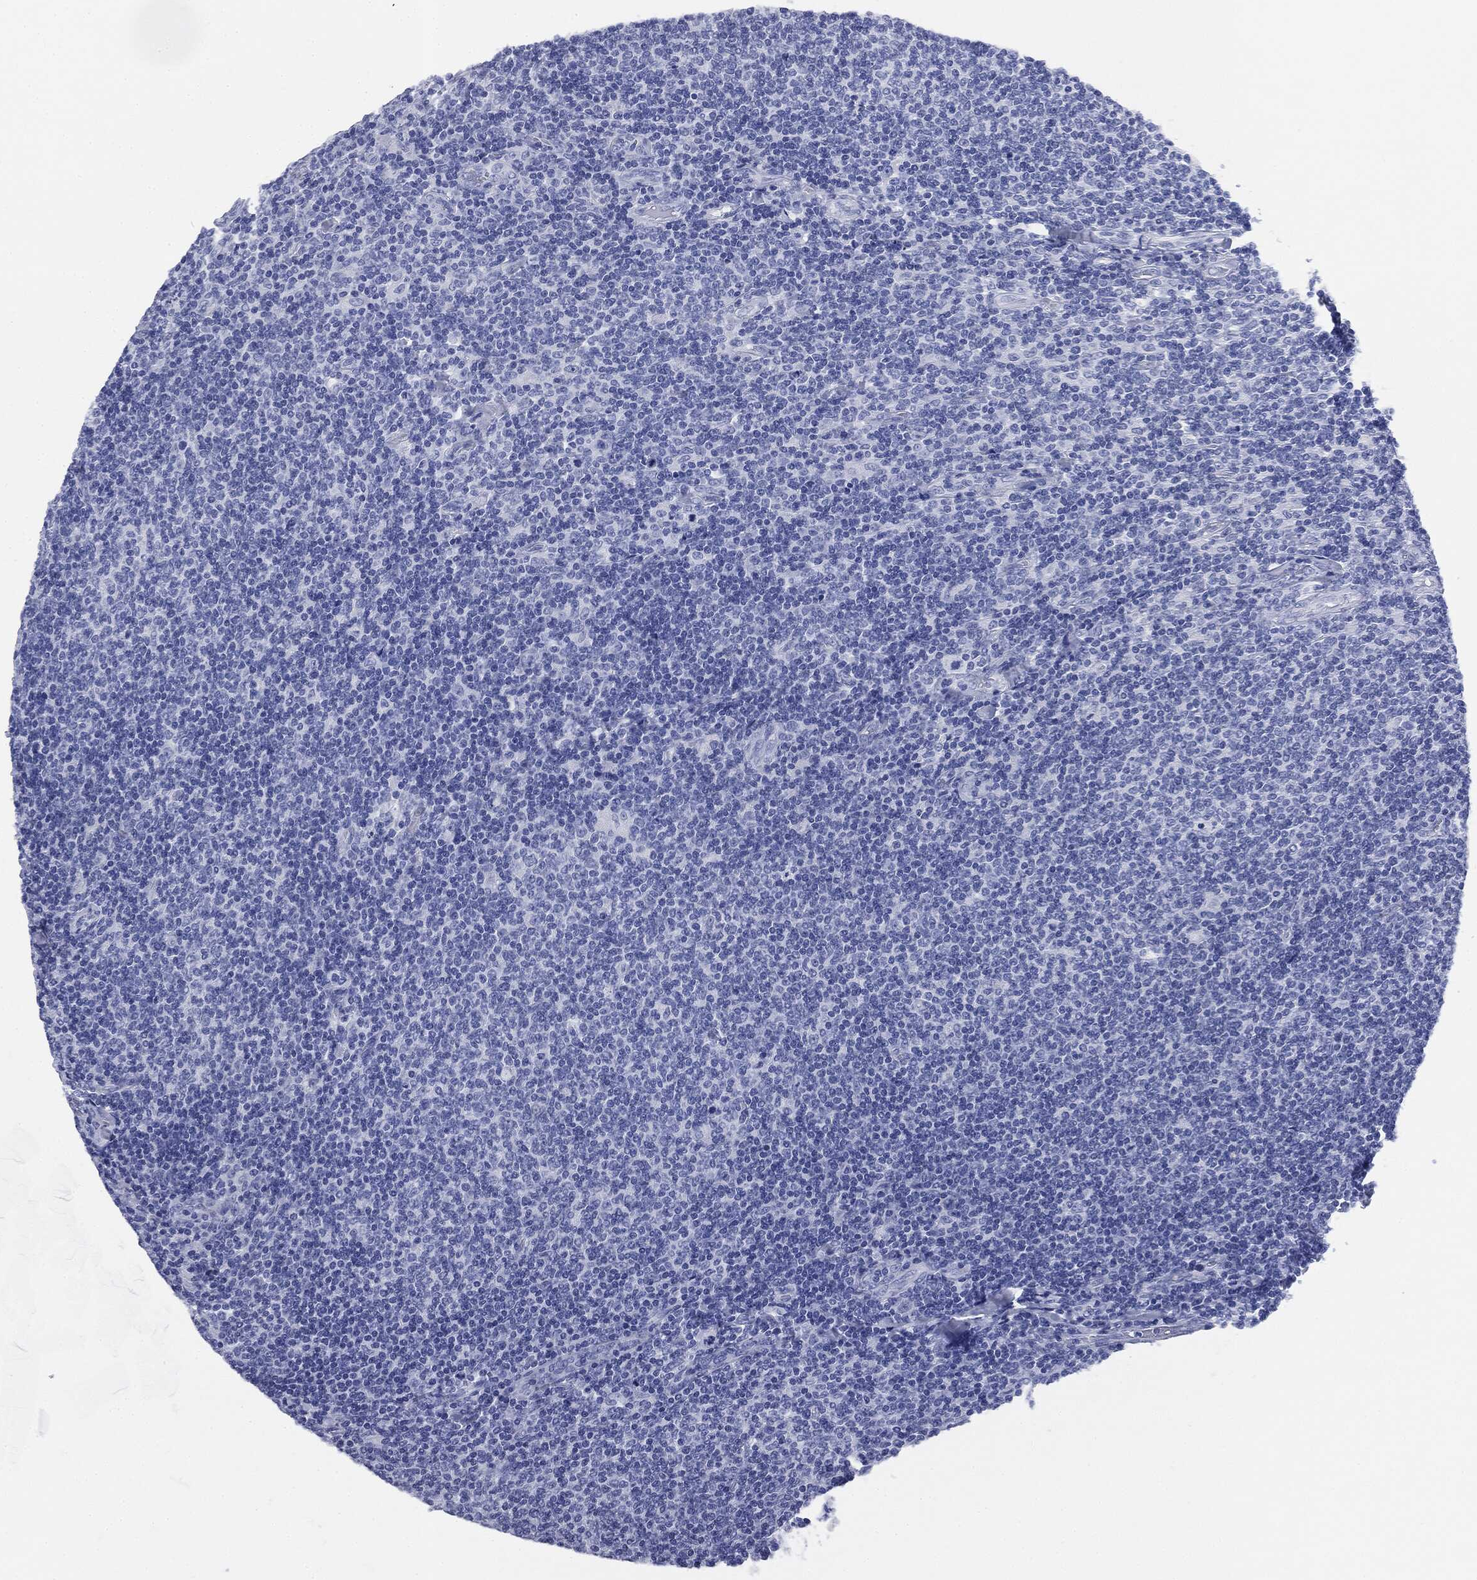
{"staining": {"intensity": "negative", "quantity": "none", "location": "none"}, "tissue": "lymphoma", "cell_type": "Tumor cells", "image_type": "cancer", "snomed": [{"axis": "morphology", "description": "Malignant lymphoma, non-Hodgkin's type, Low grade"}, {"axis": "topography", "description": "Lymph node"}], "caption": "Photomicrograph shows no significant protein expression in tumor cells of lymphoma.", "gene": "ATP2A1", "patient": {"sex": "male", "age": 52}}